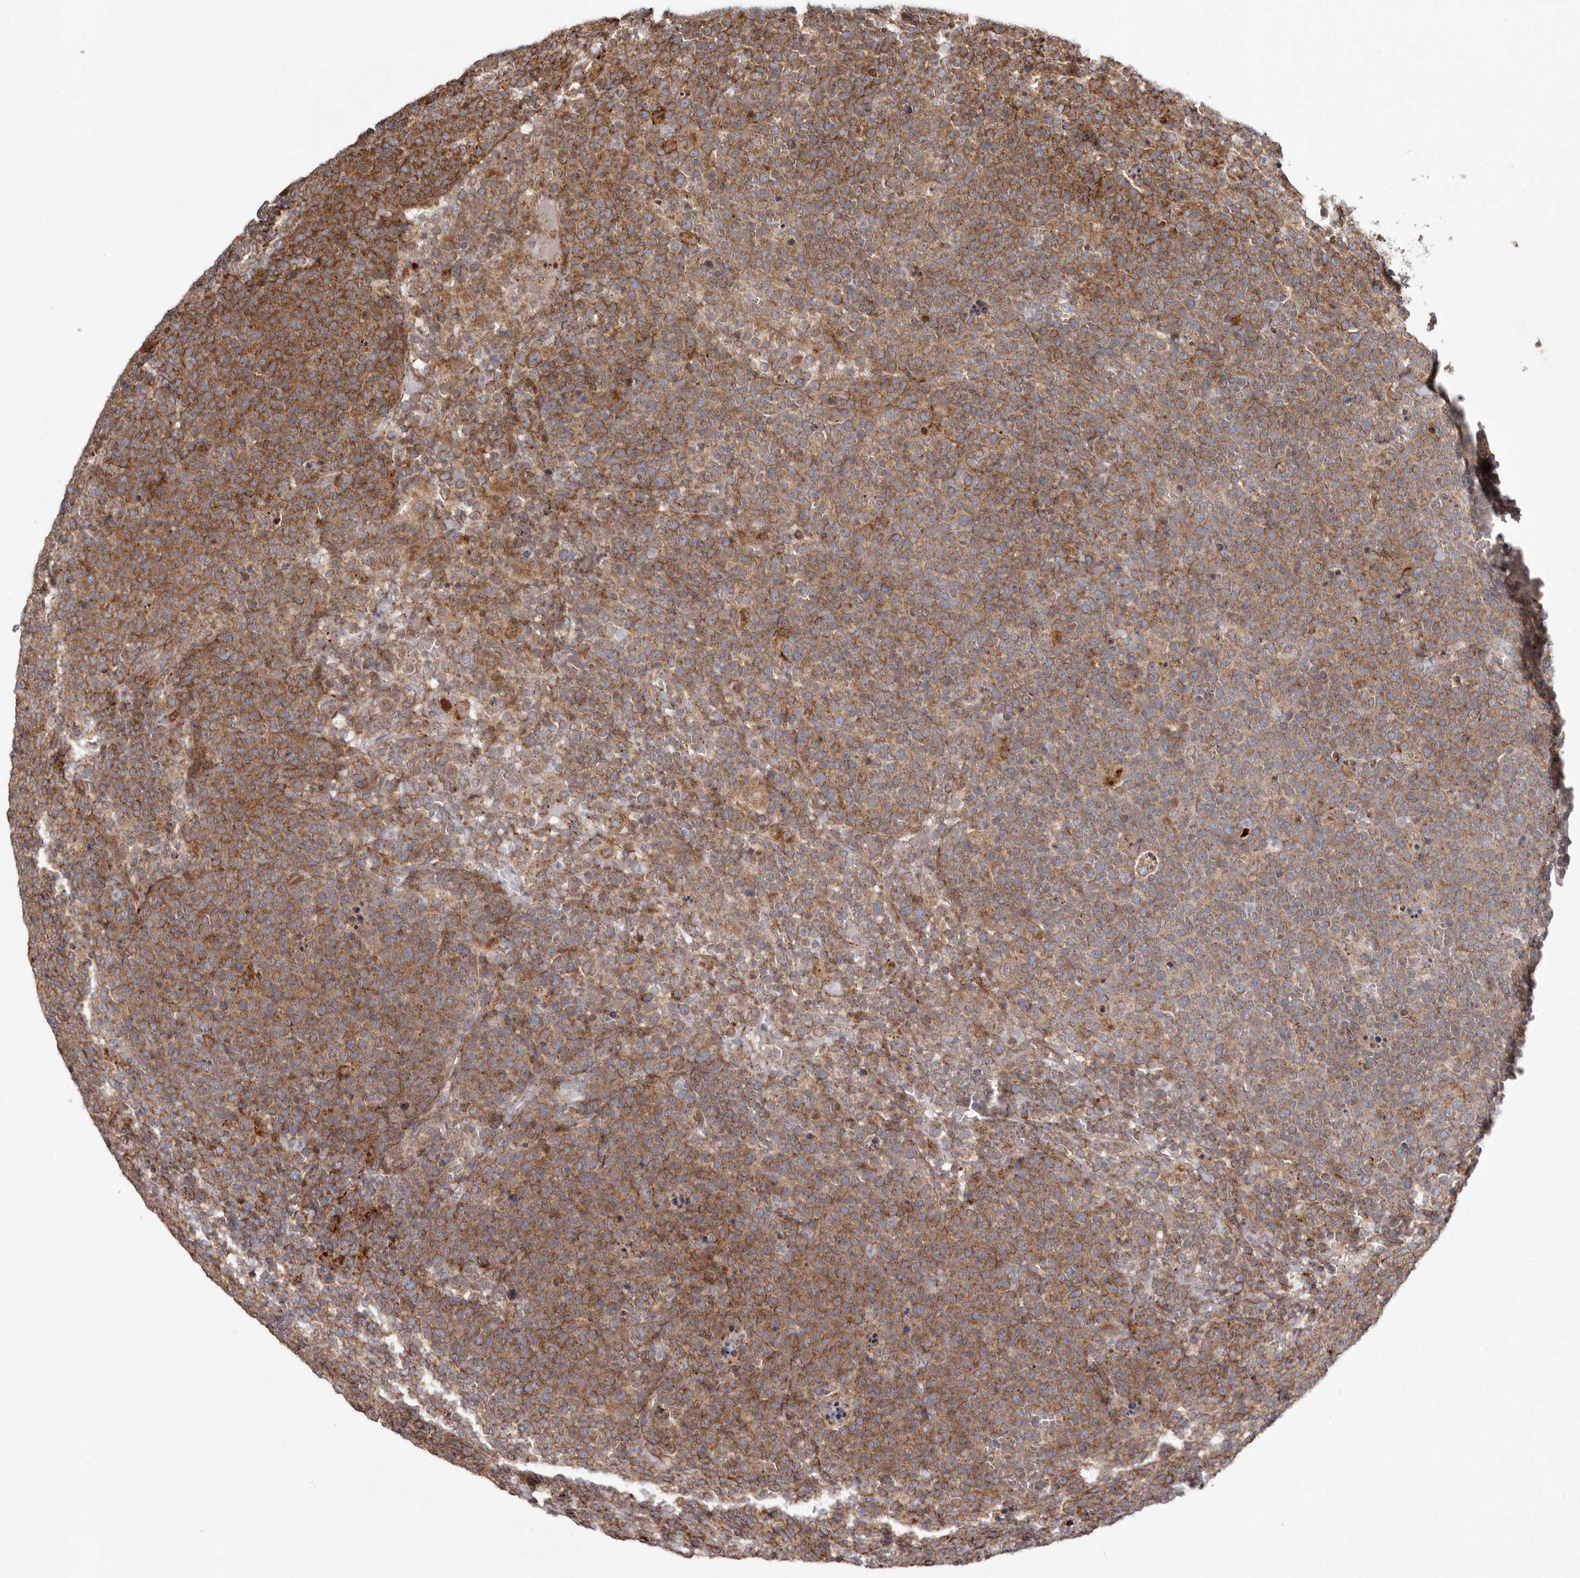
{"staining": {"intensity": "moderate", "quantity": ">75%", "location": "cytoplasmic/membranous"}, "tissue": "lymphoma", "cell_type": "Tumor cells", "image_type": "cancer", "snomed": [{"axis": "morphology", "description": "Malignant lymphoma, non-Hodgkin's type, High grade"}, {"axis": "topography", "description": "Lymph node"}], "caption": "Immunohistochemical staining of malignant lymphoma, non-Hodgkin's type (high-grade) displays medium levels of moderate cytoplasmic/membranous staining in approximately >75% of tumor cells.", "gene": "NUP43", "patient": {"sex": "male", "age": 61}}